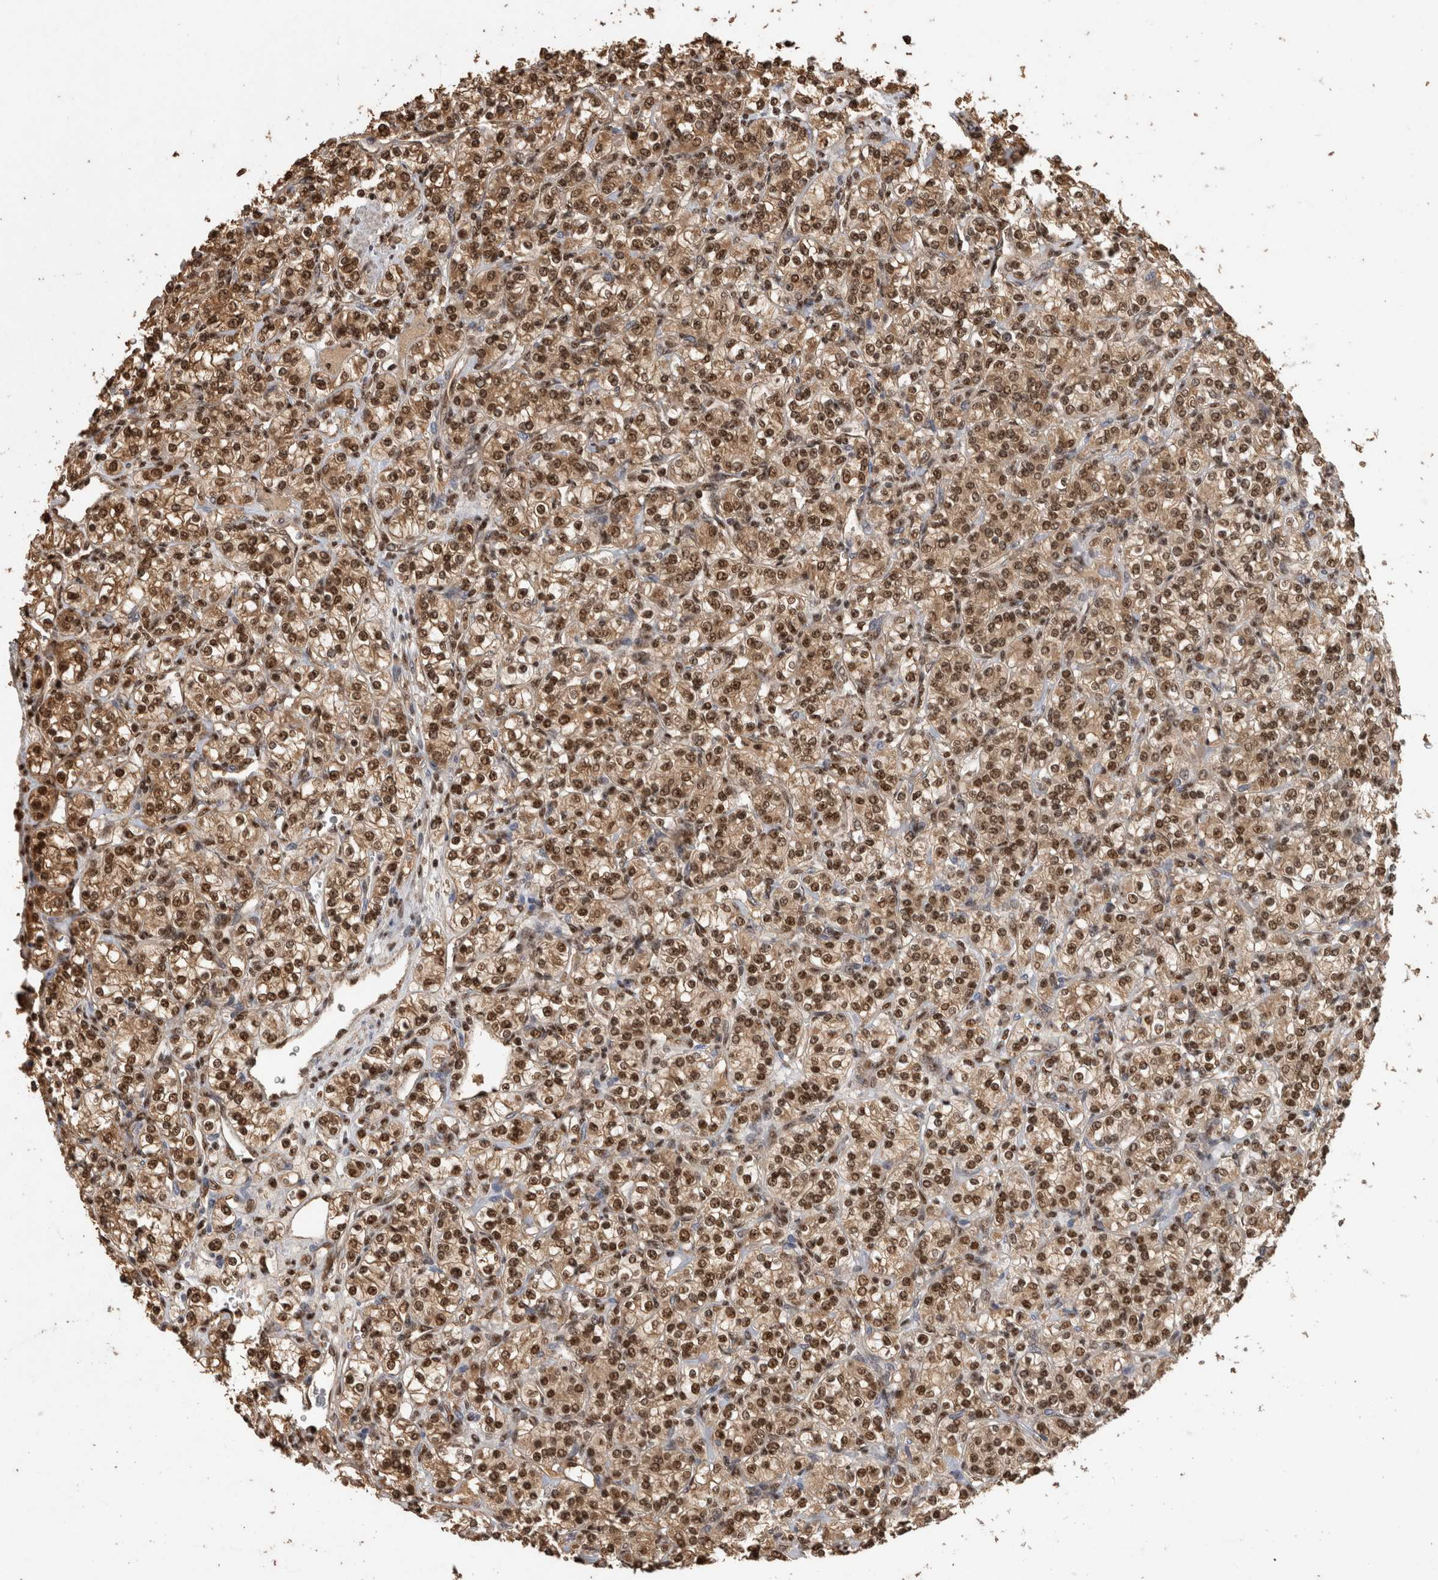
{"staining": {"intensity": "moderate", "quantity": ">75%", "location": "nuclear"}, "tissue": "renal cancer", "cell_type": "Tumor cells", "image_type": "cancer", "snomed": [{"axis": "morphology", "description": "Adenocarcinoma, NOS"}, {"axis": "topography", "description": "Kidney"}], "caption": "A high-resolution histopathology image shows IHC staining of renal adenocarcinoma, which displays moderate nuclear staining in approximately >75% of tumor cells. (Brightfield microscopy of DAB IHC at high magnification).", "gene": "RAD50", "patient": {"sex": "male", "age": 77}}